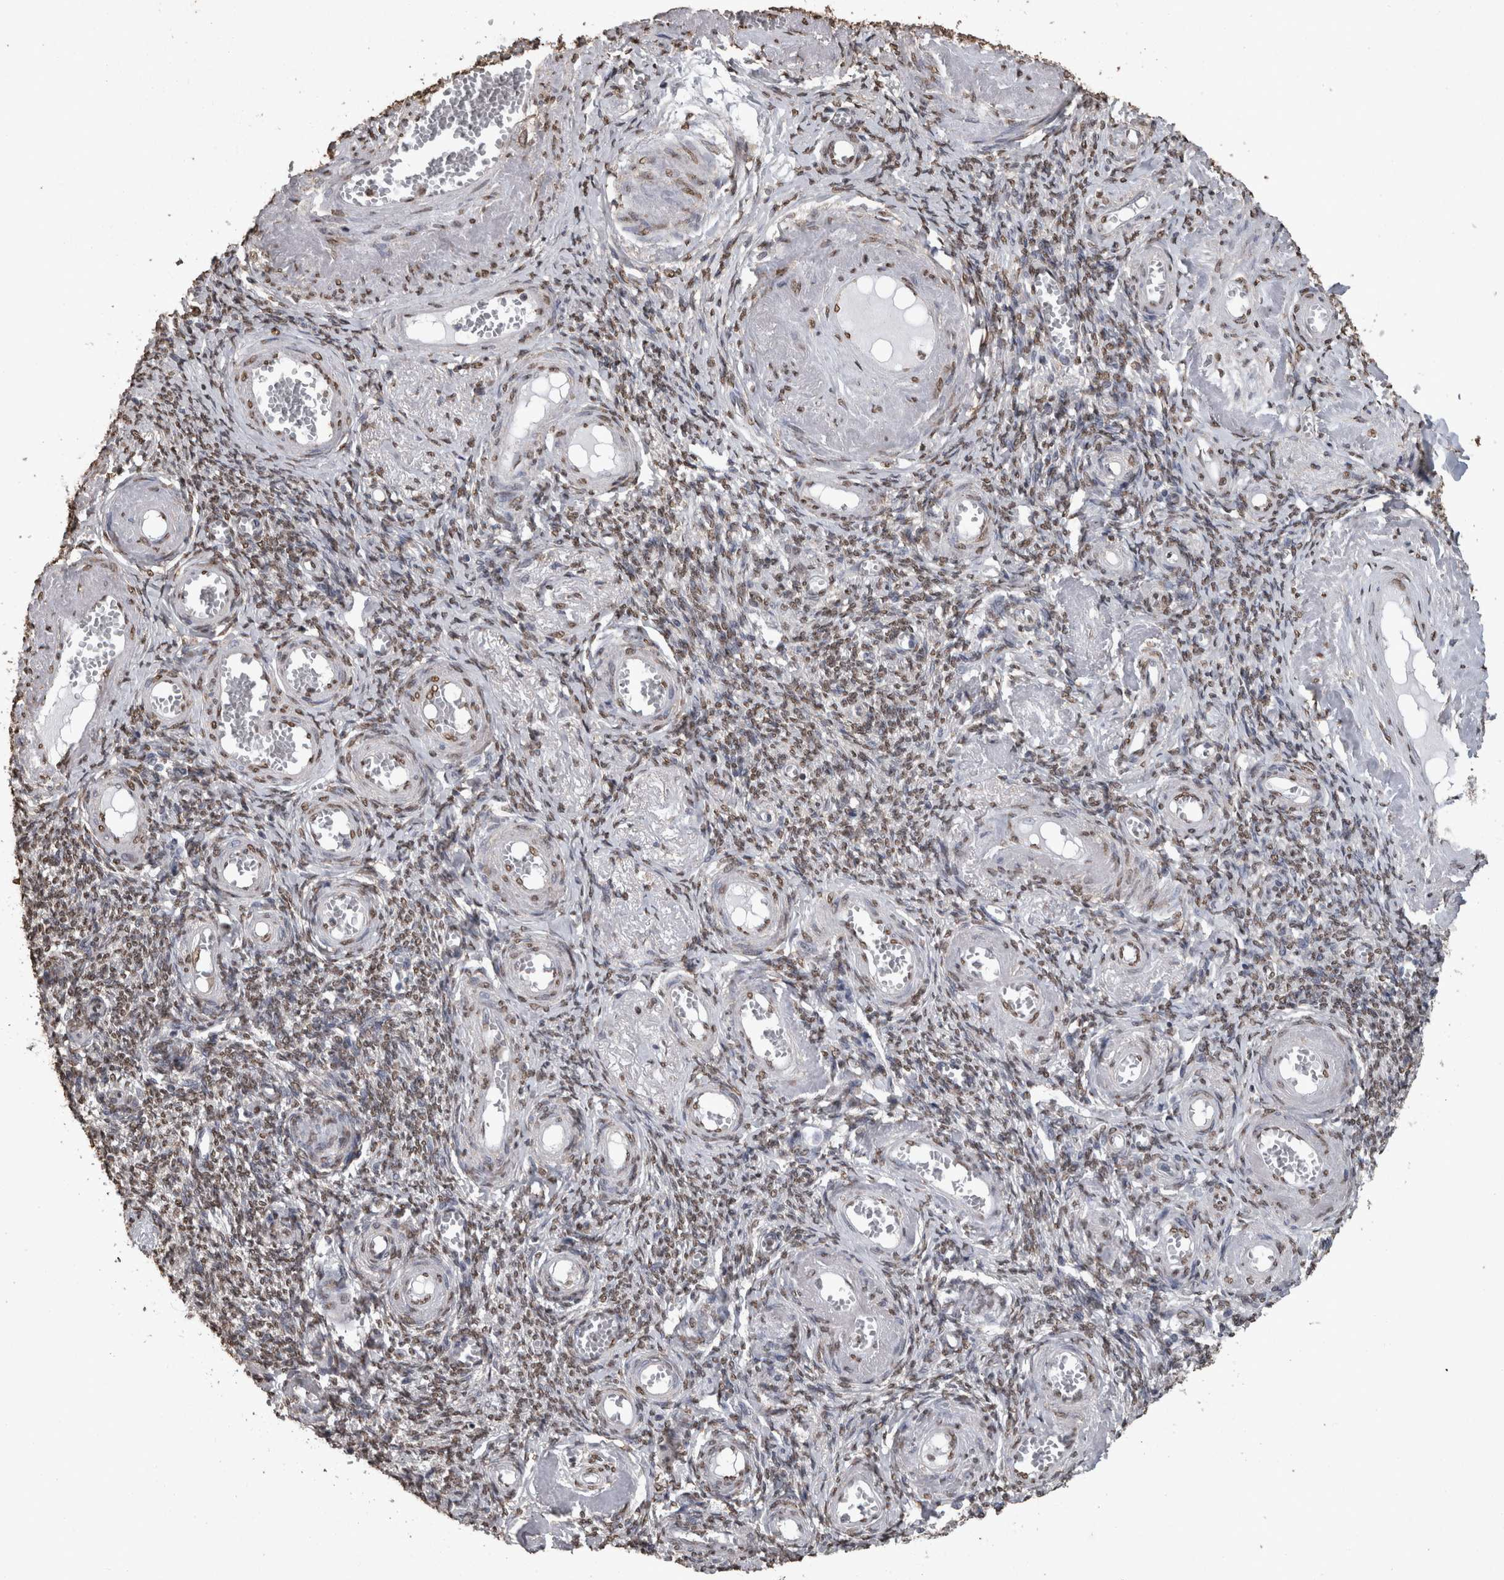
{"staining": {"intensity": "moderate", "quantity": "25%-75%", "location": "nuclear"}, "tissue": "adipose tissue", "cell_type": "Adipocytes", "image_type": "normal", "snomed": [{"axis": "morphology", "description": "Normal tissue, NOS"}, {"axis": "topography", "description": "Vascular tissue"}, {"axis": "topography", "description": "Fallopian tube"}, {"axis": "topography", "description": "Ovary"}], "caption": "This photomicrograph exhibits immunohistochemistry staining of benign human adipose tissue, with medium moderate nuclear positivity in approximately 25%-75% of adipocytes.", "gene": "SMAD7", "patient": {"sex": "female", "age": 67}}